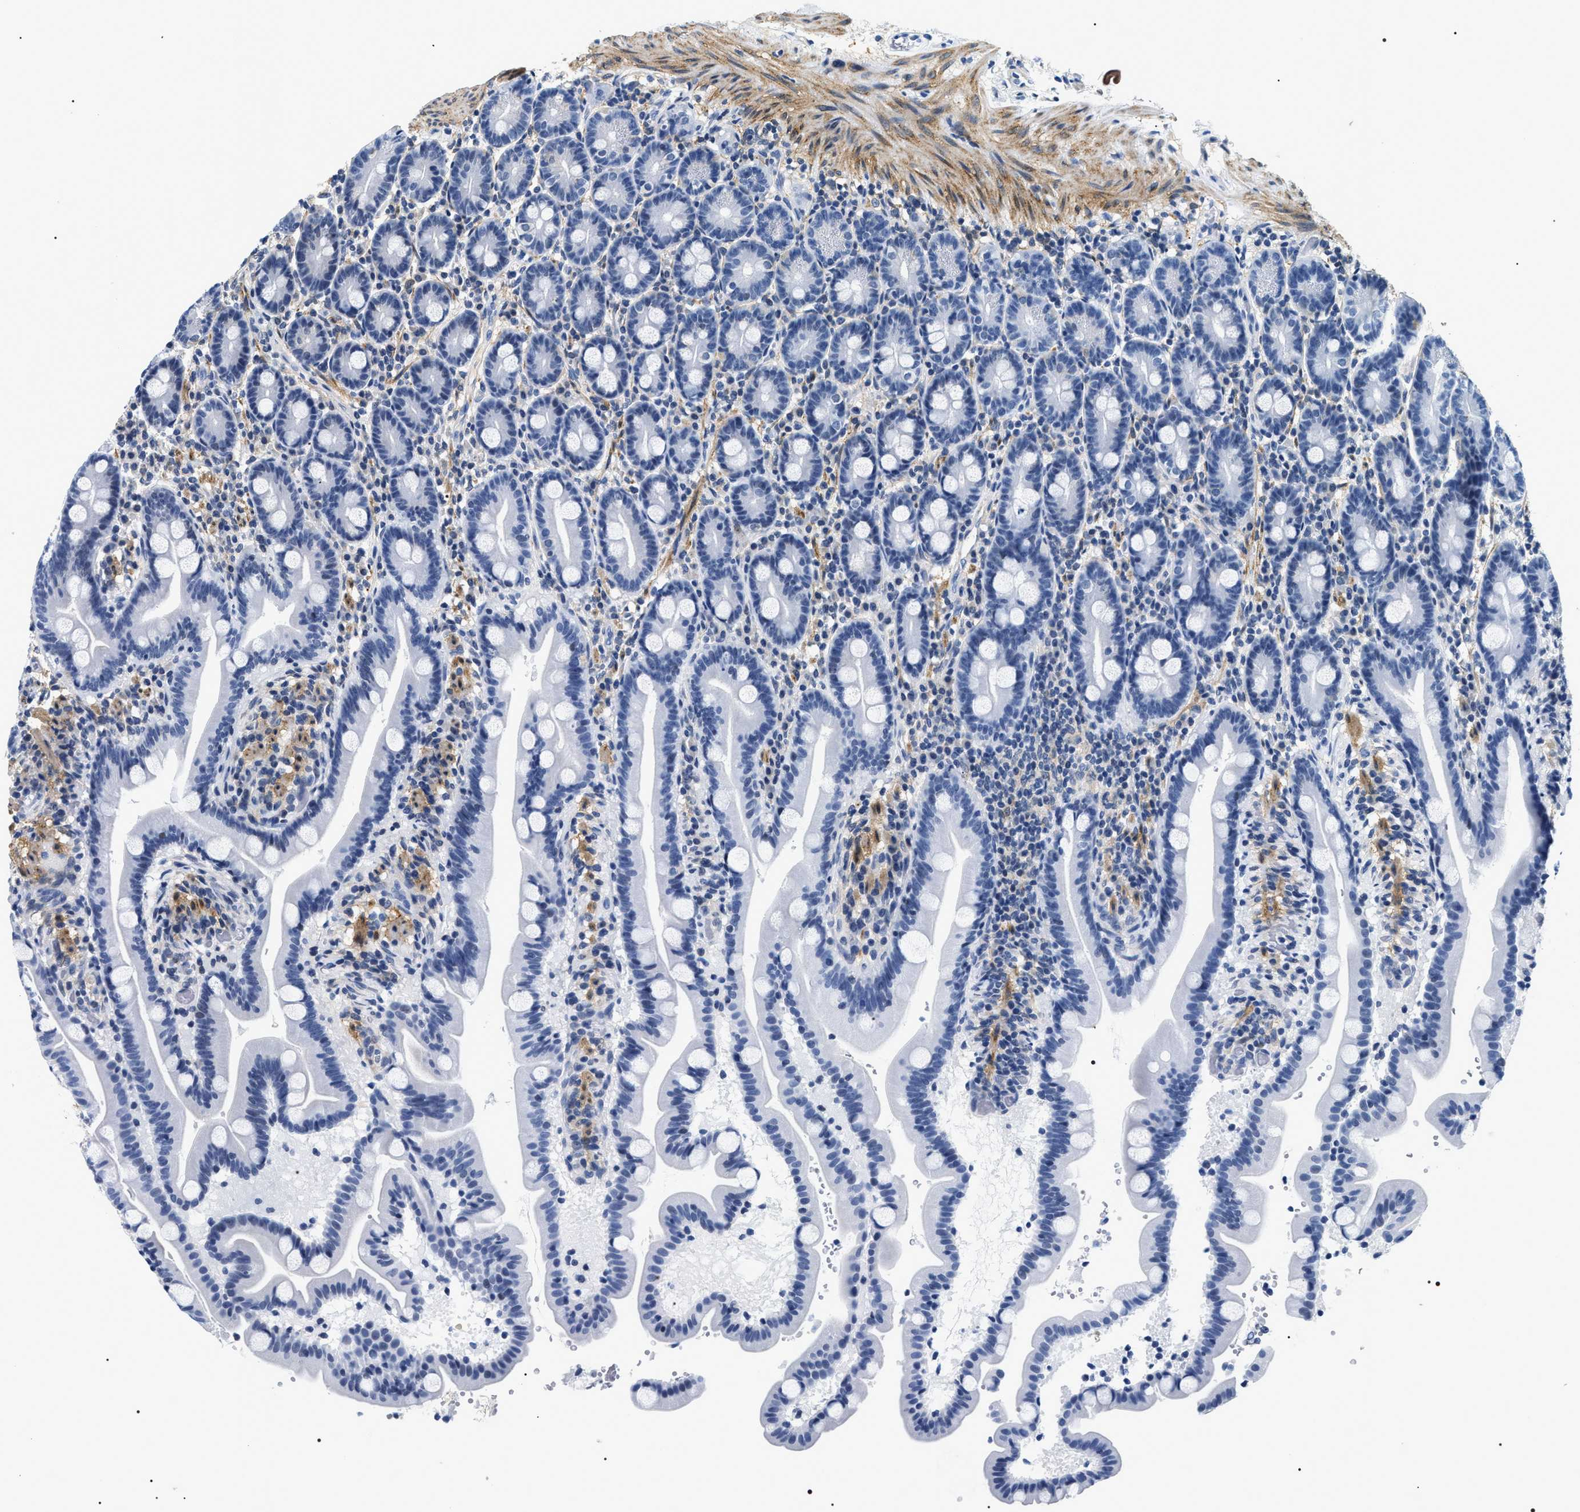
{"staining": {"intensity": "negative", "quantity": "none", "location": "none"}, "tissue": "duodenum", "cell_type": "Glandular cells", "image_type": "normal", "snomed": [{"axis": "morphology", "description": "Normal tissue, NOS"}, {"axis": "topography", "description": "Duodenum"}], "caption": "The image shows no significant expression in glandular cells of duodenum. The staining was performed using DAB to visualize the protein expression in brown, while the nuclei were stained in blue with hematoxylin (Magnification: 20x).", "gene": "BAG2", "patient": {"sex": "male", "age": 54}}